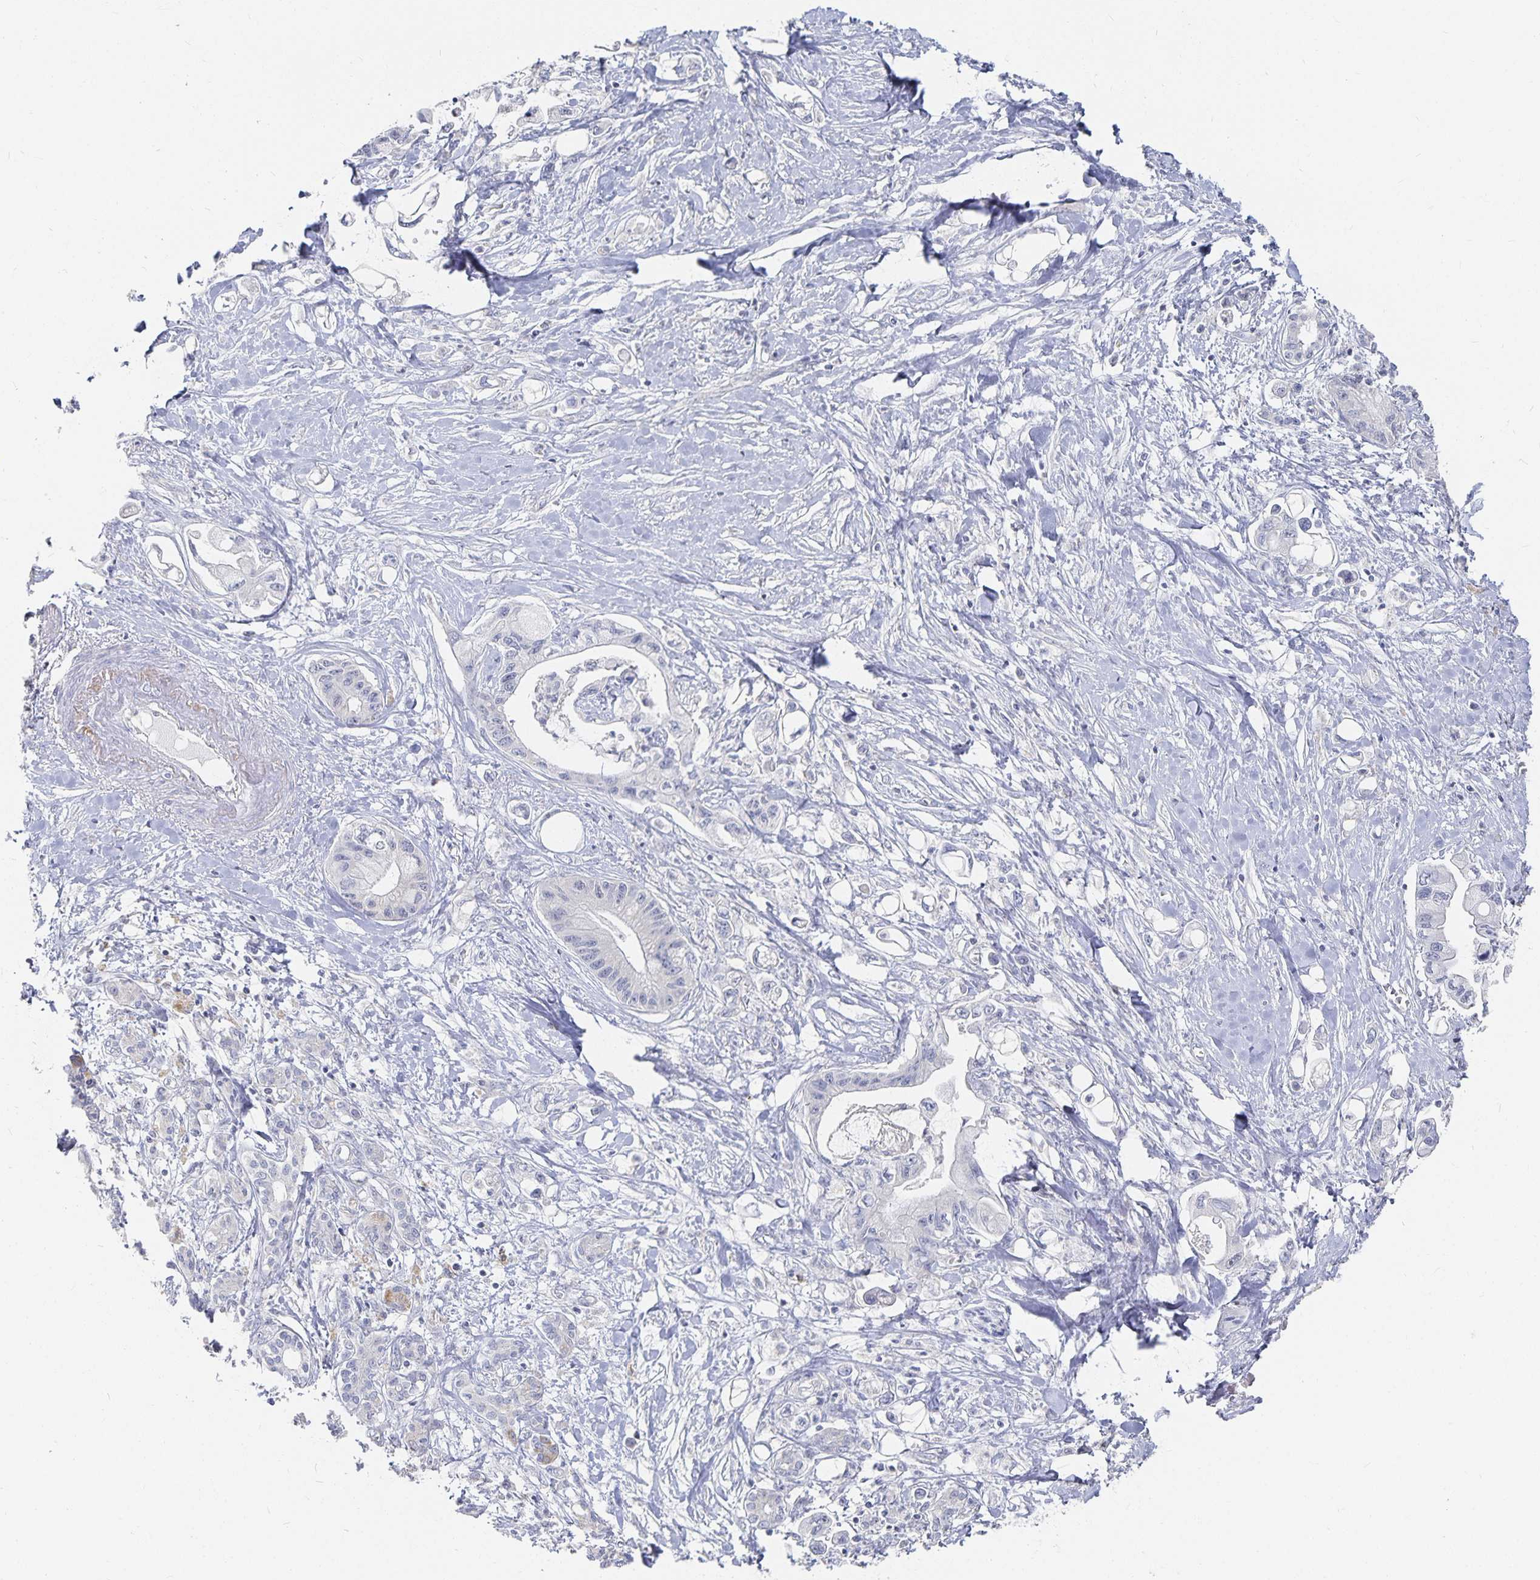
{"staining": {"intensity": "negative", "quantity": "none", "location": "none"}, "tissue": "pancreatic cancer", "cell_type": "Tumor cells", "image_type": "cancer", "snomed": [{"axis": "morphology", "description": "Adenocarcinoma, NOS"}, {"axis": "topography", "description": "Pancreas"}], "caption": "There is no significant expression in tumor cells of pancreatic cancer.", "gene": "DNAH9", "patient": {"sex": "male", "age": 61}}